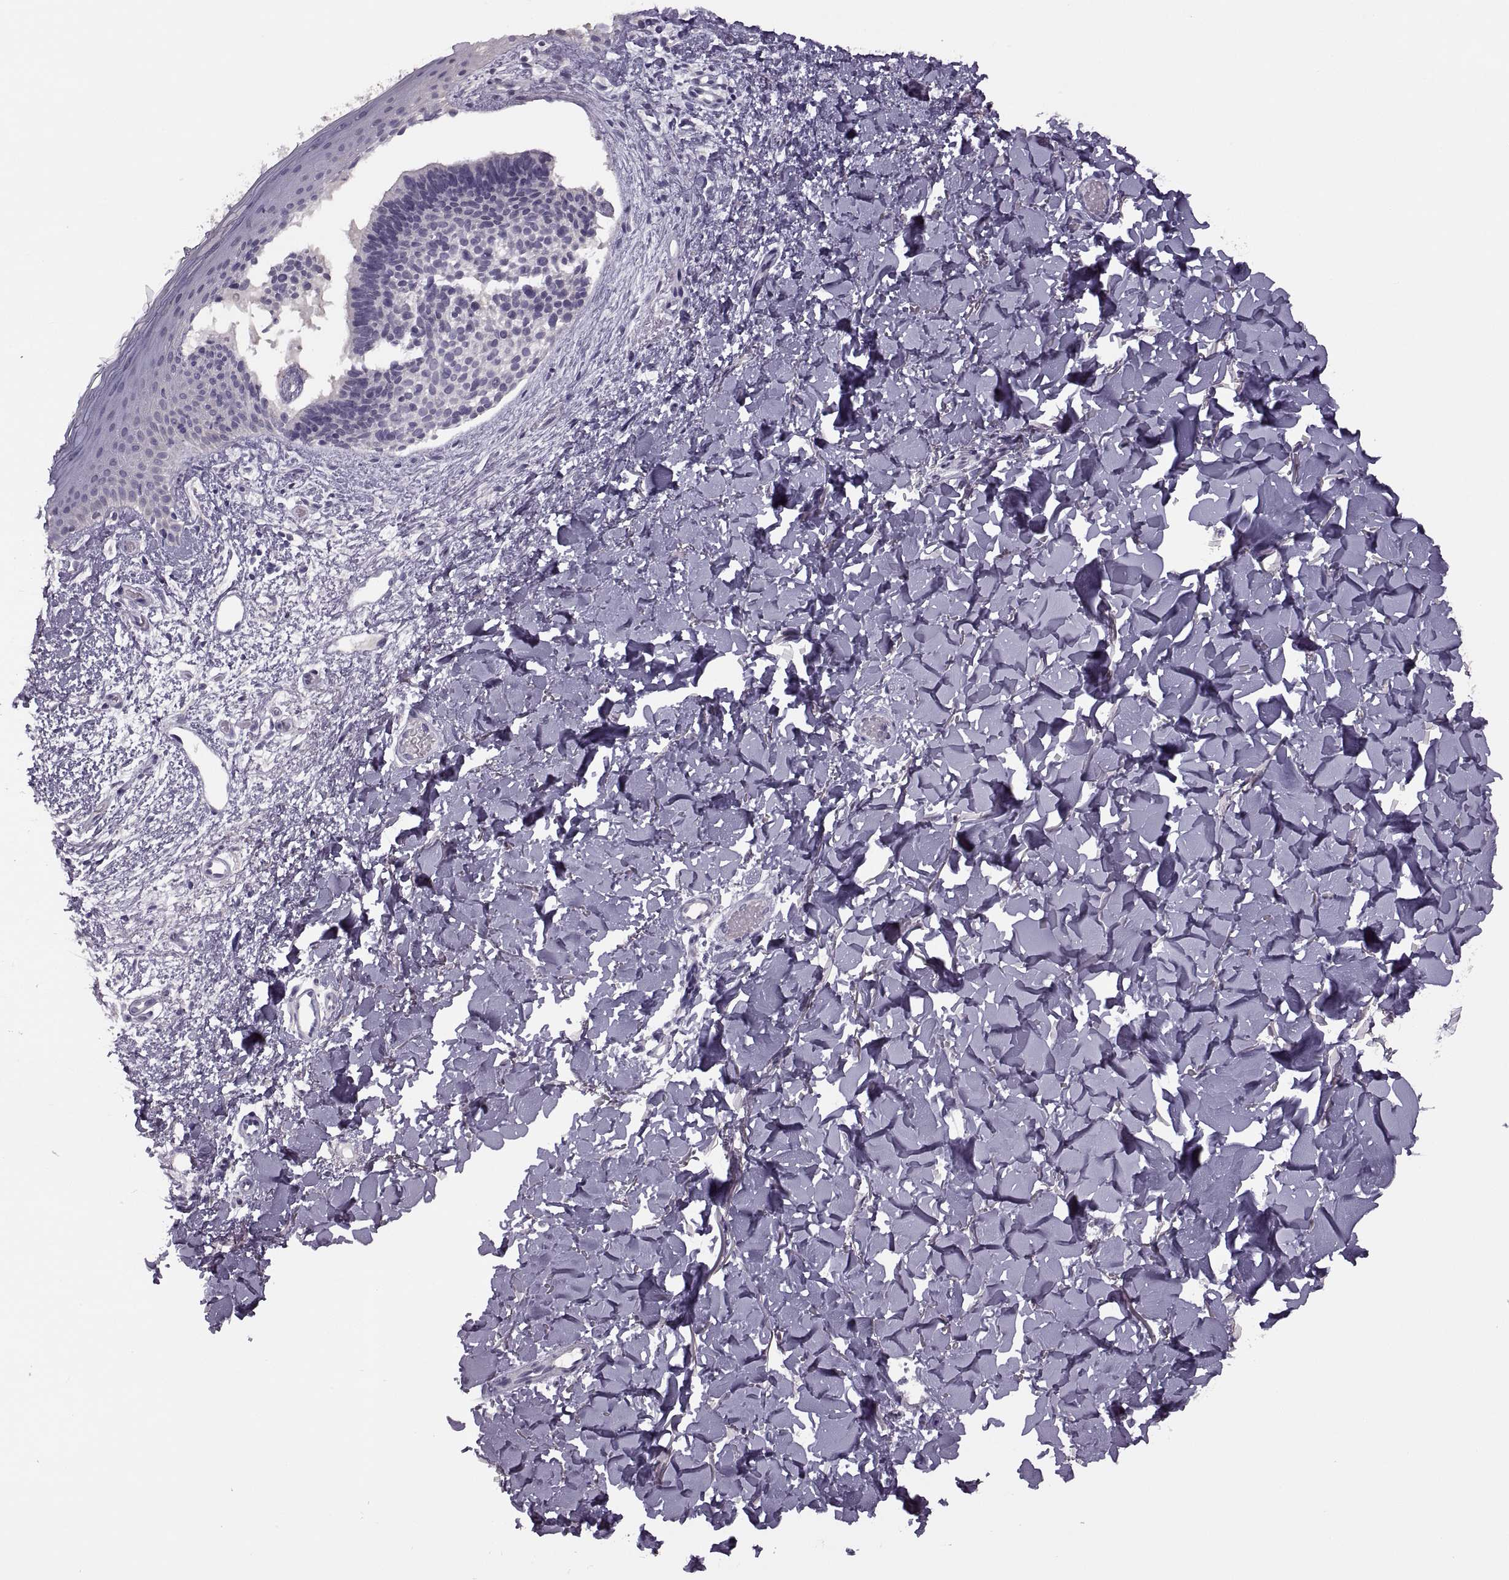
{"staining": {"intensity": "negative", "quantity": "none", "location": "none"}, "tissue": "skin cancer", "cell_type": "Tumor cells", "image_type": "cancer", "snomed": [{"axis": "morphology", "description": "Basal cell carcinoma"}, {"axis": "topography", "description": "Skin"}], "caption": "The IHC histopathology image has no significant expression in tumor cells of skin basal cell carcinoma tissue.", "gene": "H2AP", "patient": {"sex": "male", "age": 51}}